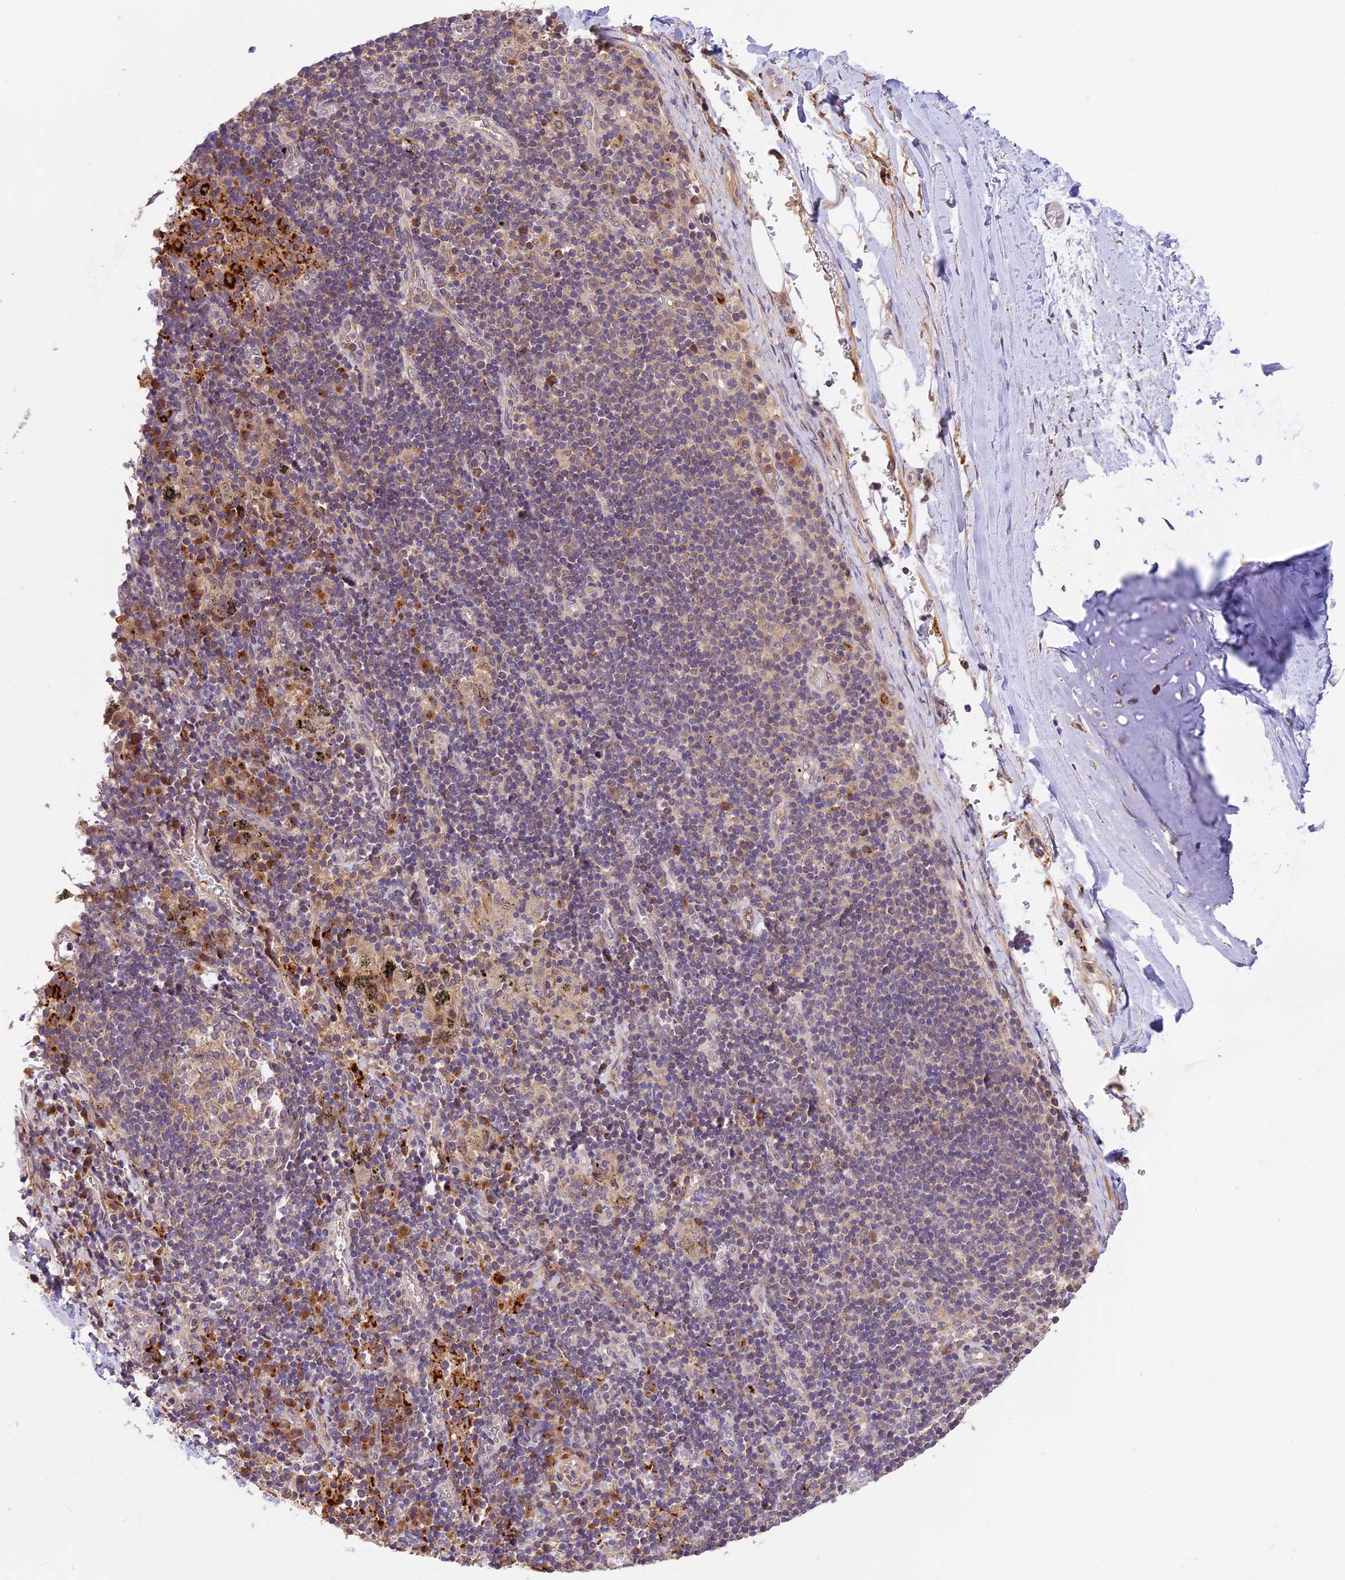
{"staining": {"intensity": "weak", "quantity": "25%-75%", "location": "cytoplasmic/membranous"}, "tissue": "adipose tissue", "cell_type": "Adipocytes", "image_type": "normal", "snomed": [{"axis": "morphology", "description": "Normal tissue, NOS"}, {"axis": "topography", "description": "Lymph node"}, {"axis": "topography", "description": "Cartilage tissue"}, {"axis": "topography", "description": "Bronchus"}], "caption": "DAB immunohistochemical staining of benign adipose tissue reveals weak cytoplasmic/membranous protein expression in approximately 25%-75% of adipocytes. The protein is stained brown, and the nuclei are stained in blue (DAB IHC with brightfield microscopy, high magnification).", "gene": "COPE", "patient": {"sex": "male", "age": 63}}